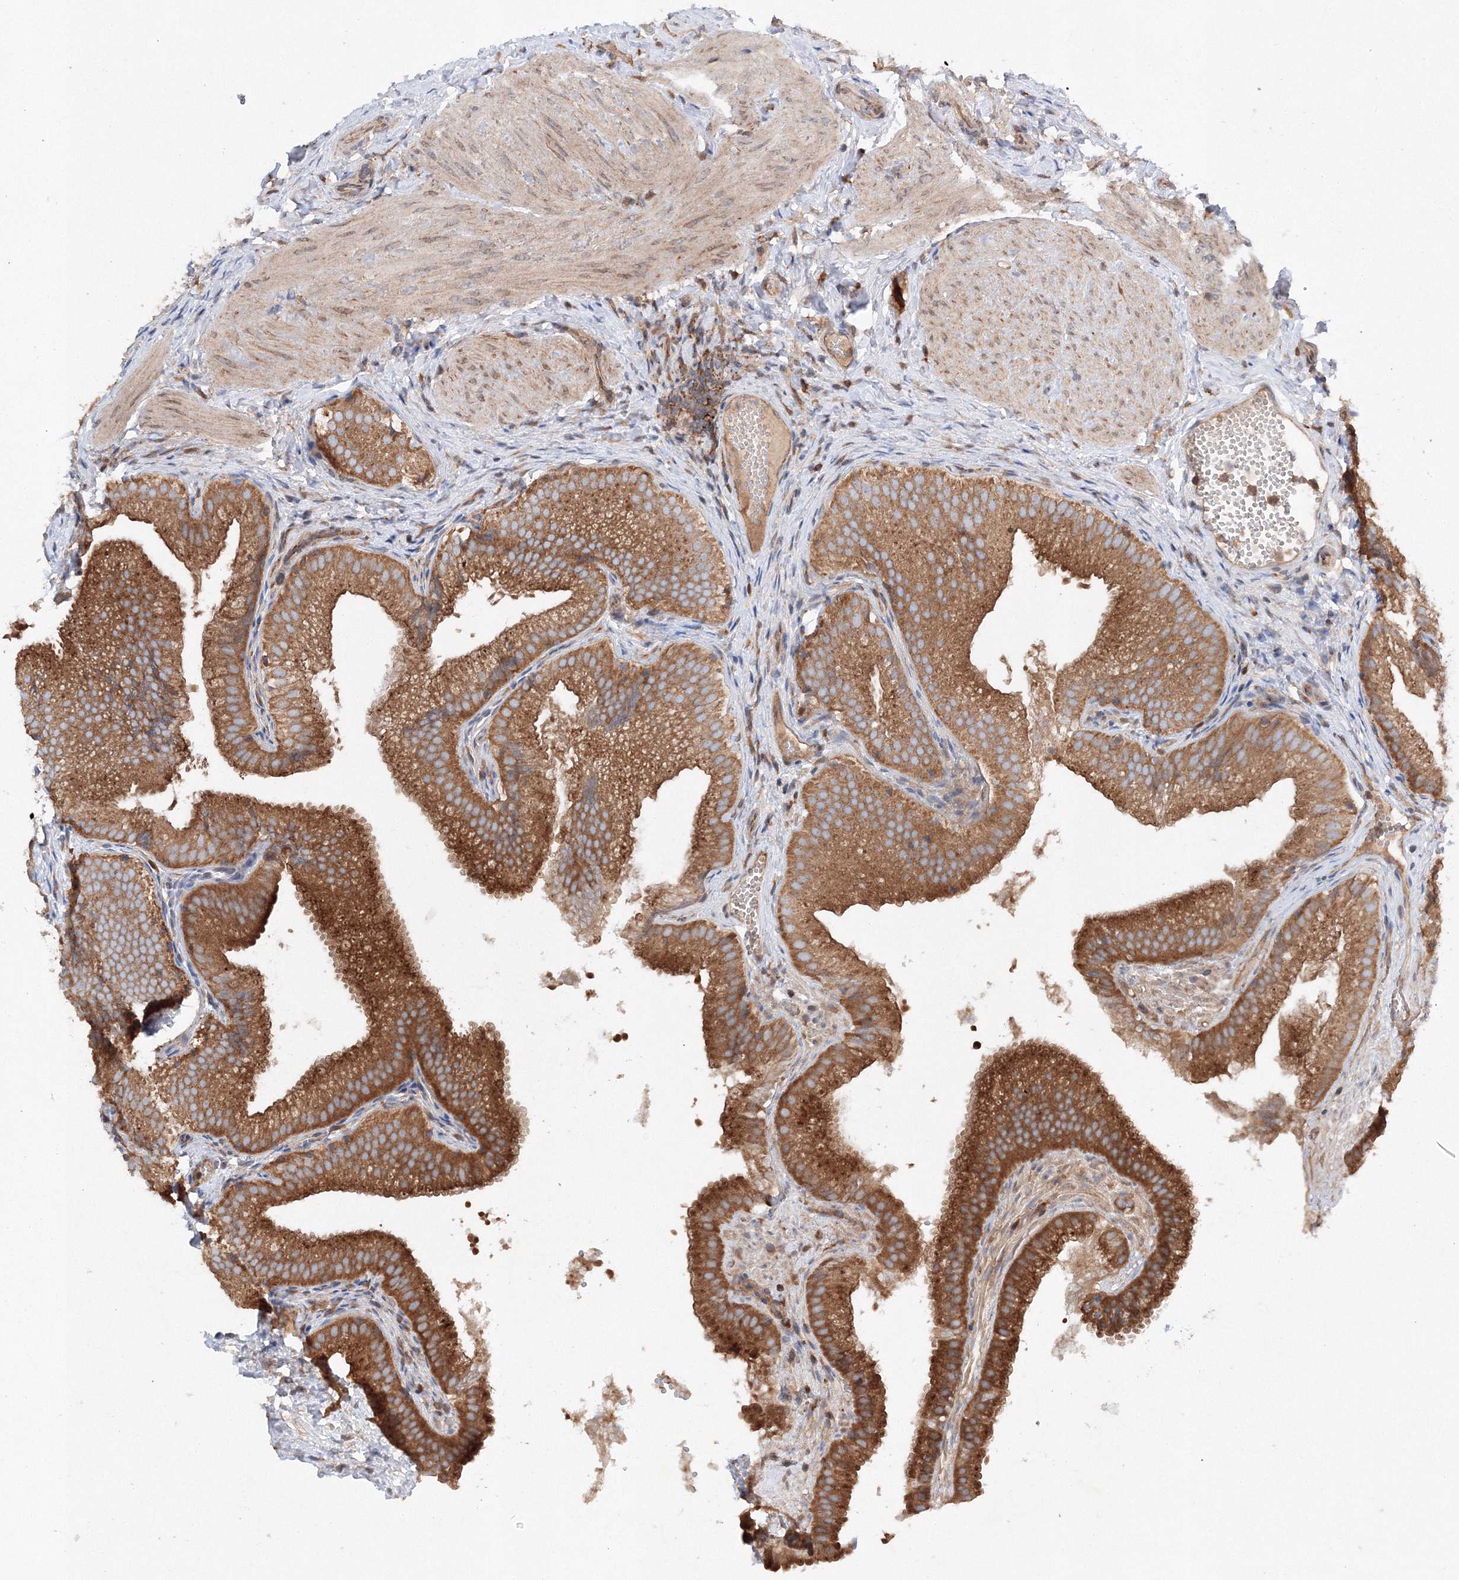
{"staining": {"intensity": "strong", "quantity": ">75%", "location": "cytoplasmic/membranous"}, "tissue": "gallbladder", "cell_type": "Glandular cells", "image_type": "normal", "snomed": [{"axis": "morphology", "description": "Normal tissue, NOS"}, {"axis": "topography", "description": "Gallbladder"}], "caption": "Immunohistochemical staining of unremarkable gallbladder reveals strong cytoplasmic/membranous protein positivity in about >75% of glandular cells. Nuclei are stained in blue.", "gene": "SLC36A1", "patient": {"sex": "female", "age": 30}}